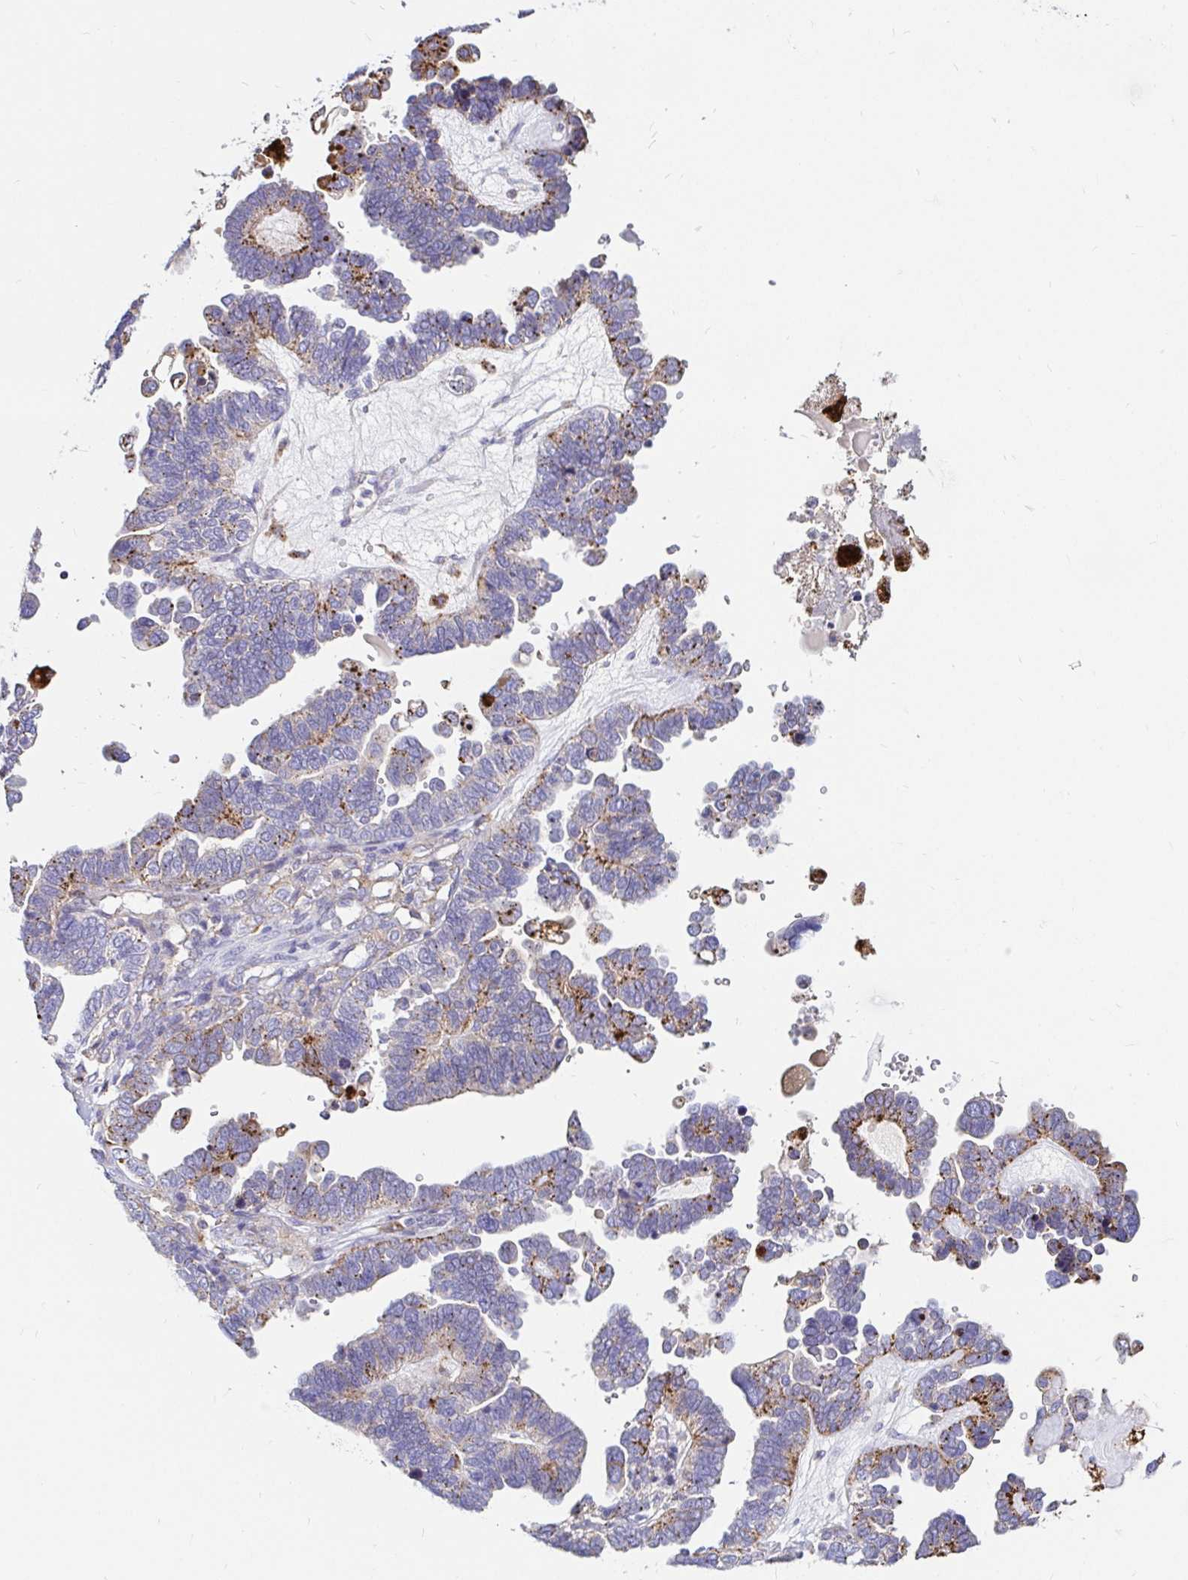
{"staining": {"intensity": "moderate", "quantity": "25%-75%", "location": "cytoplasmic/membranous"}, "tissue": "ovarian cancer", "cell_type": "Tumor cells", "image_type": "cancer", "snomed": [{"axis": "morphology", "description": "Cystadenocarcinoma, serous, NOS"}, {"axis": "topography", "description": "Ovary"}], "caption": "Ovarian cancer (serous cystadenocarcinoma) tissue displays moderate cytoplasmic/membranous positivity in about 25%-75% of tumor cells, visualized by immunohistochemistry. Nuclei are stained in blue.", "gene": "FUCA1", "patient": {"sex": "female", "age": 51}}